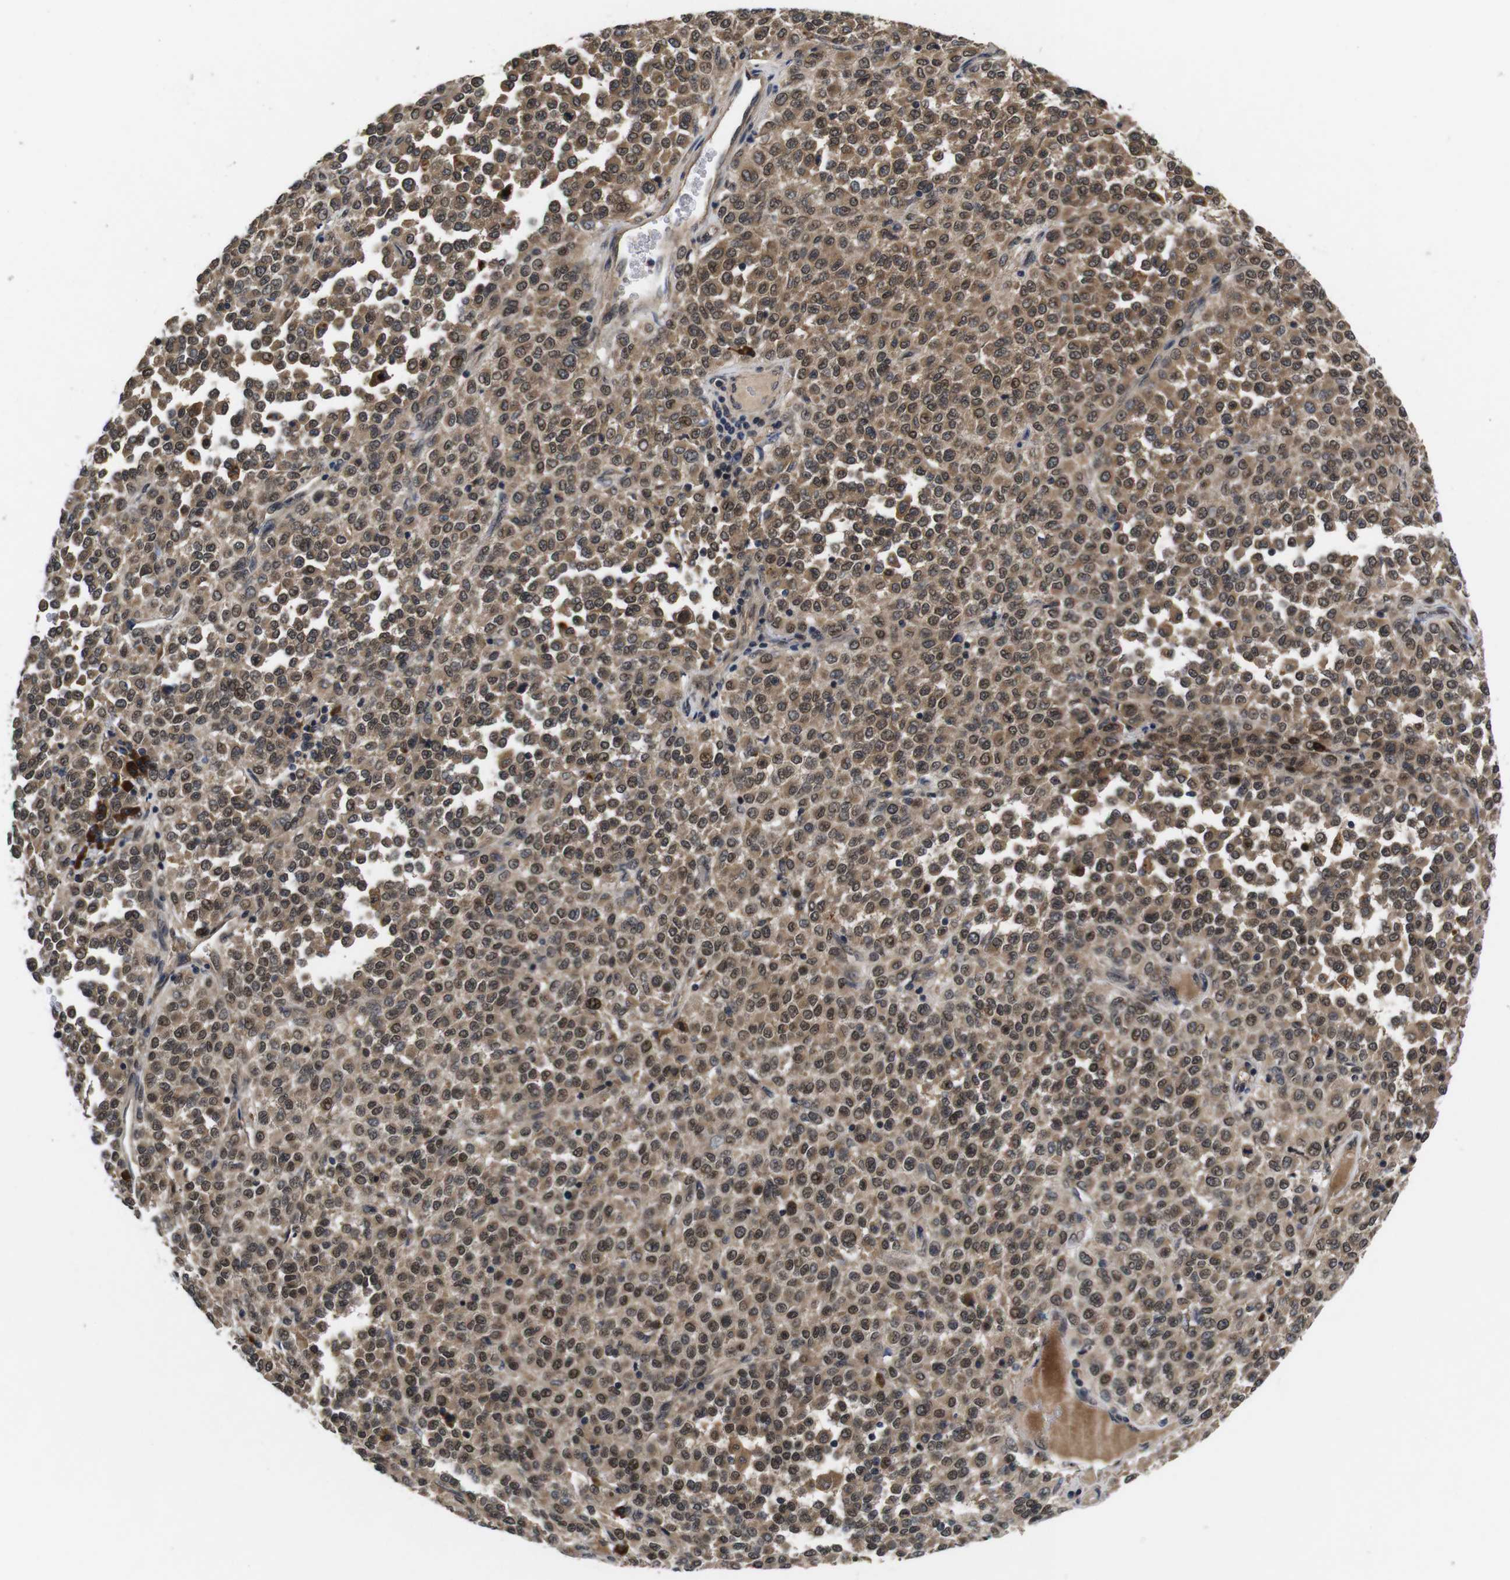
{"staining": {"intensity": "moderate", "quantity": ">75%", "location": "cytoplasmic/membranous,nuclear"}, "tissue": "melanoma", "cell_type": "Tumor cells", "image_type": "cancer", "snomed": [{"axis": "morphology", "description": "Malignant melanoma, Metastatic site"}, {"axis": "topography", "description": "Pancreas"}], "caption": "The photomicrograph reveals a brown stain indicating the presence of a protein in the cytoplasmic/membranous and nuclear of tumor cells in melanoma. Using DAB (brown) and hematoxylin (blue) stains, captured at high magnification using brightfield microscopy.", "gene": "ZBTB46", "patient": {"sex": "female", "age": 30}}